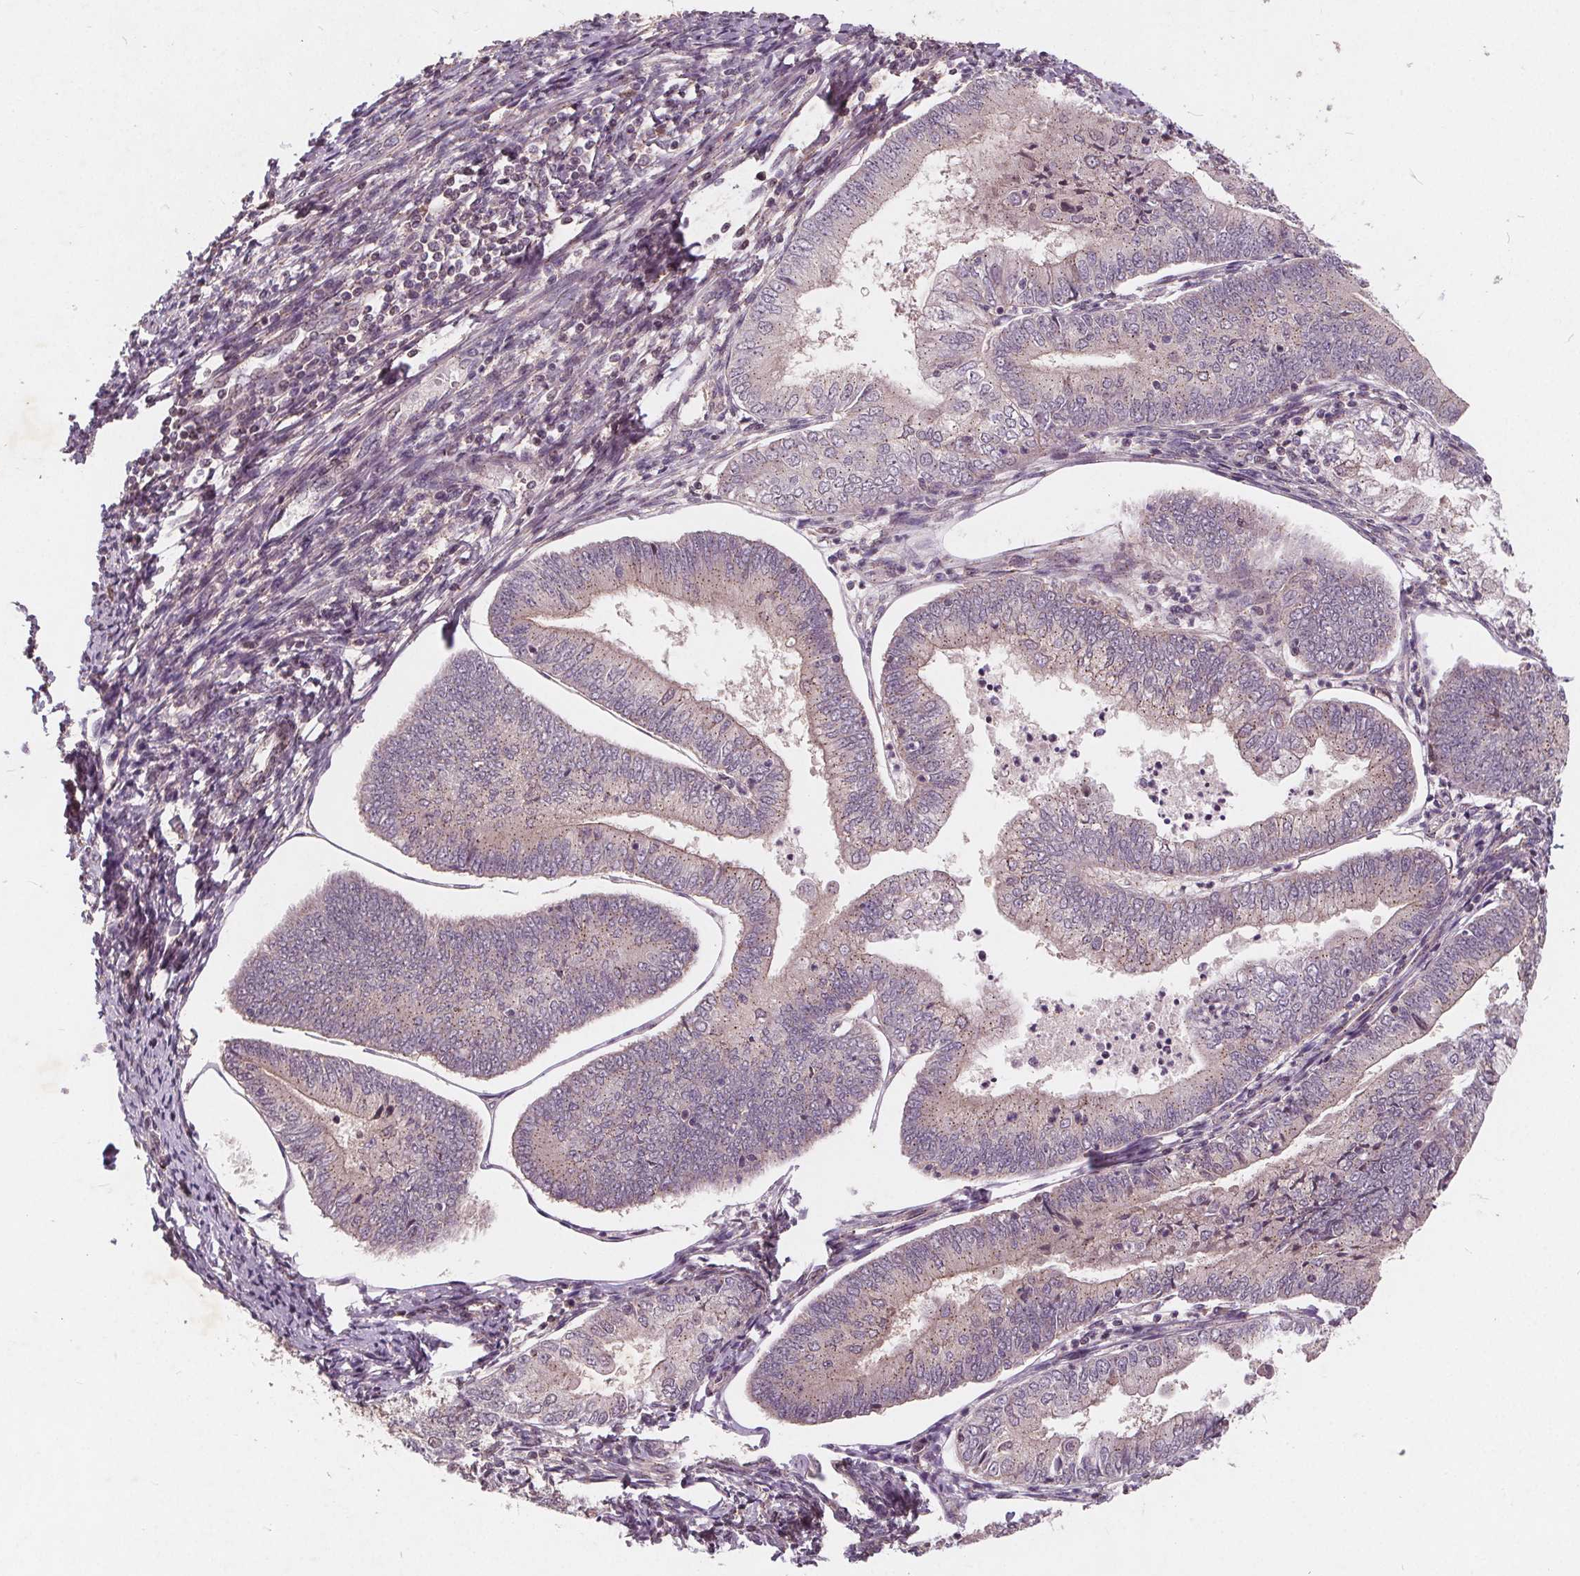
{"staining": {"intensity": "negative", "quantity": "none", "location": "none"}, "tissue": "endometrial cancer", "cell_type": "Tumor cells", "image_type": "cancer", "snomed": [{"axis": "morphology", "description": "Adenocarcinoma, NOS"}, {"axis": "topography", "description": "Endometrium"}], "caption": "A high-resolution photomicrograph shows immunohistochemistry staining of adenocarcinoma (endometrial), which demonstrates no significant staining in tumor cells.", "gene": "CSNK1G2", "patient": {"sex": "female", "age": 55}}